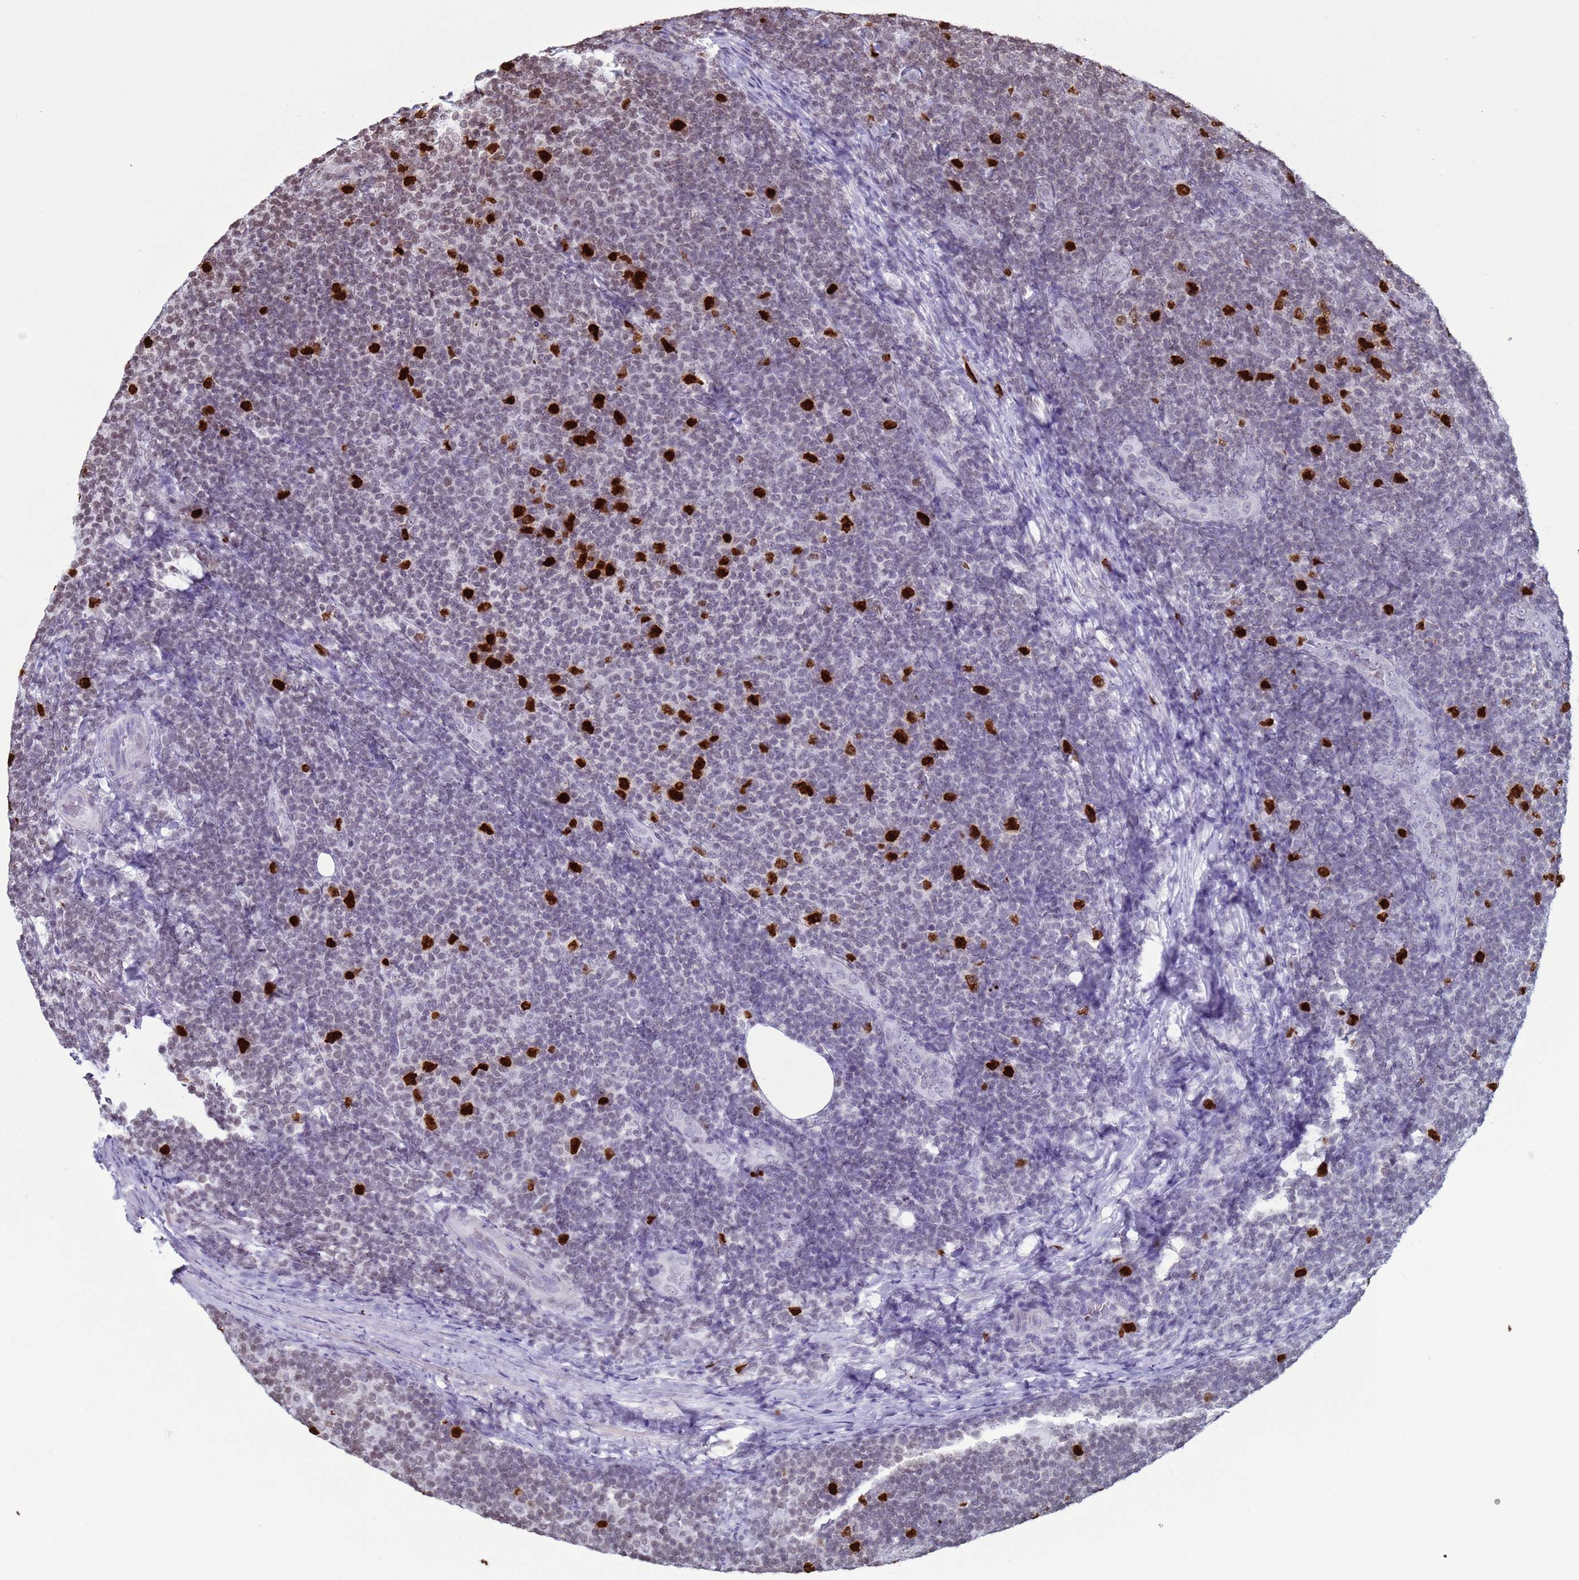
{"staining": {"intensity": "strong", "quantity": "<25%", "location": "nuclear"}, "tissue": "lymphoma", "cell_type": "Tumor cells", "image_type": "cancer", "snomed": [{"axis": "morphology", "description": "Malignant lymphoma, non-Hodgkin's type, Low grade"}, {"axis": "topography", "description": "Lymph node"}], "caption": "Human malignant lymphoma, non-Hodgkin's type (low-grade) stained with a brown dye displays strong nuclear positive staining in about <25% of tumor cells.", "gene": "H4C8", "patient": {"sex": "male", "age": 66}}